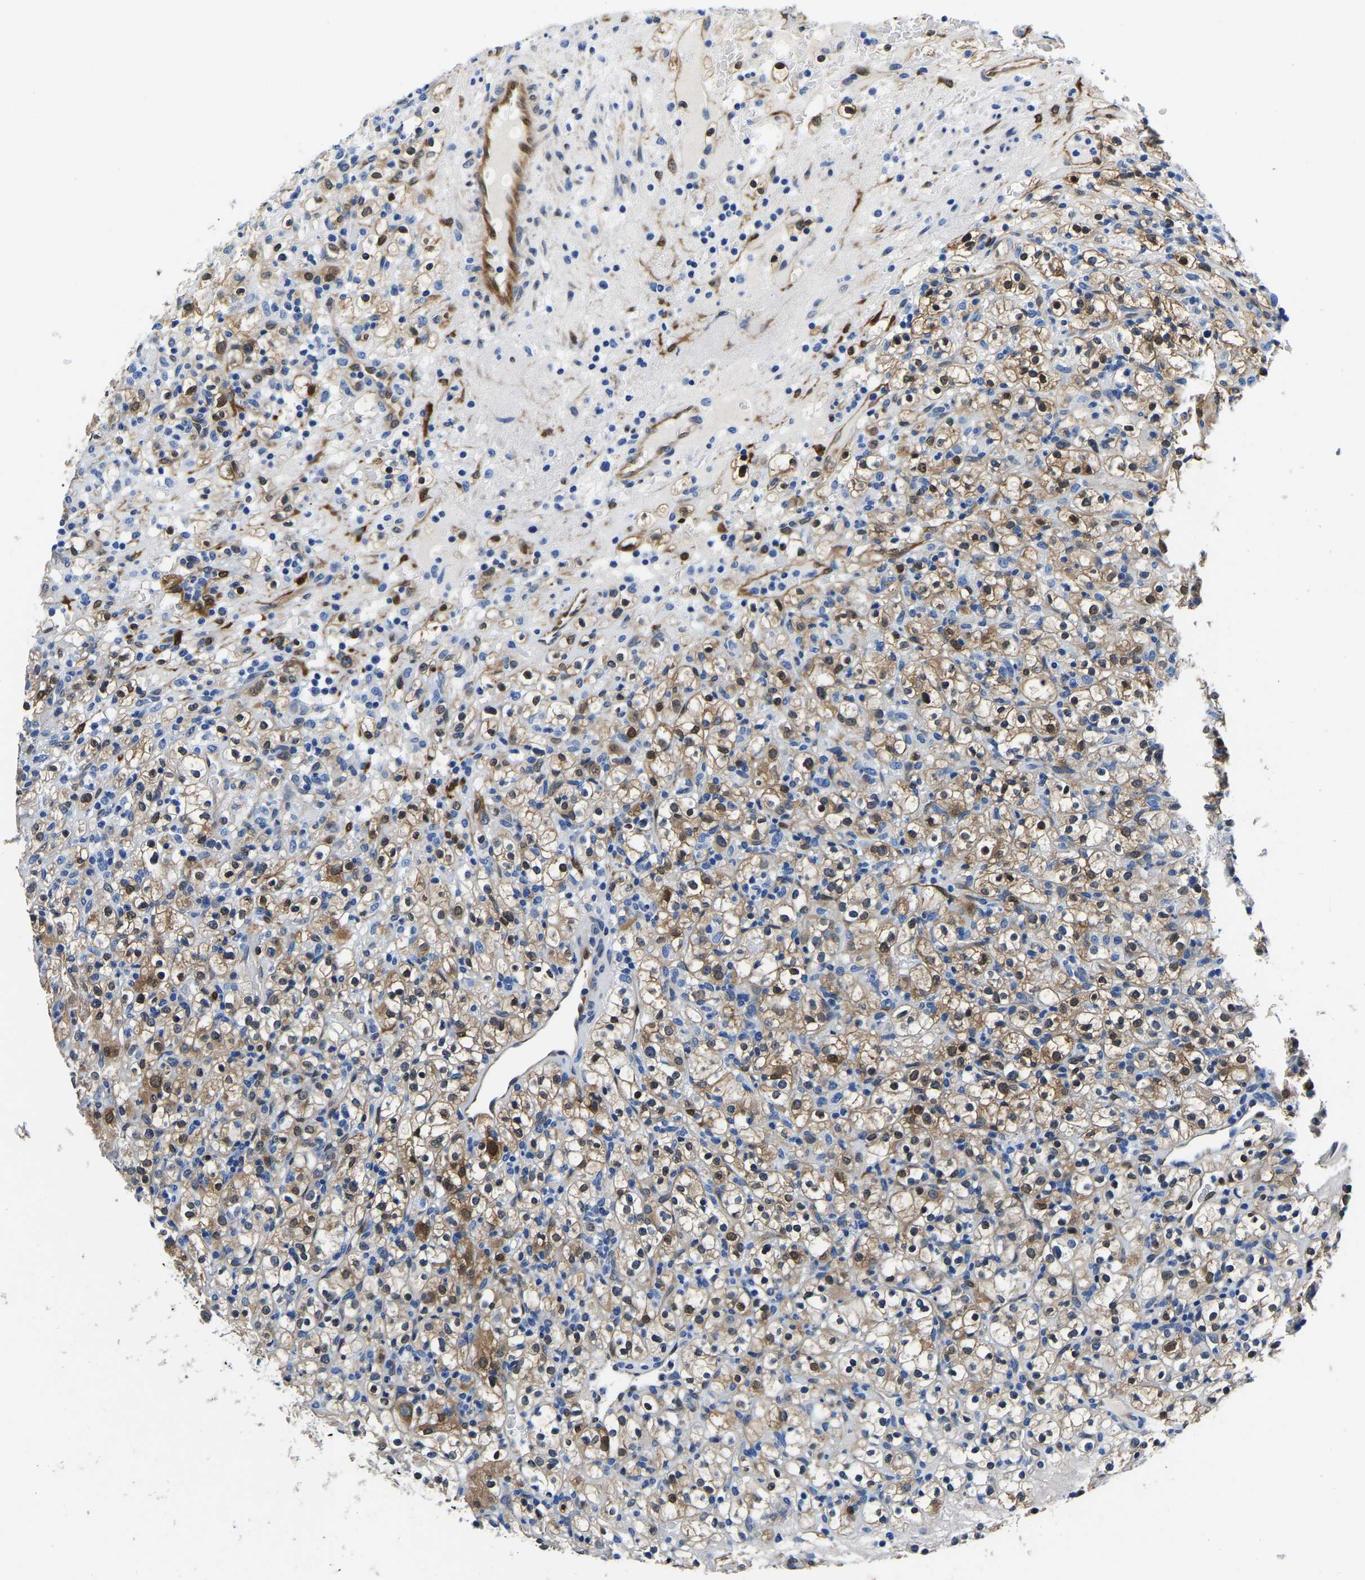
{"staining": {"intensity": "moderate", "quantity": "25%-75%", "location": "cytoplasmic/membranous"}, "tissue": "renal cancer", "cell_type": "Tumor cells", "image_type": "cancer", "snomed": [{"axis": "morphology", "description": "Normal tissue, NOS"}, {"axis": "morphology", "description": "Adenocarcinoma, NOS"}, {"axis": "topography", "description": "Kidney"}], "caption": "A brown stain highlights moderate cytoplasmic/membranous expression of a protein in human renal adenocarcinoma tumor cells.", "gene": "S100A13", "patient": {"sex": "female", "age": 72}}